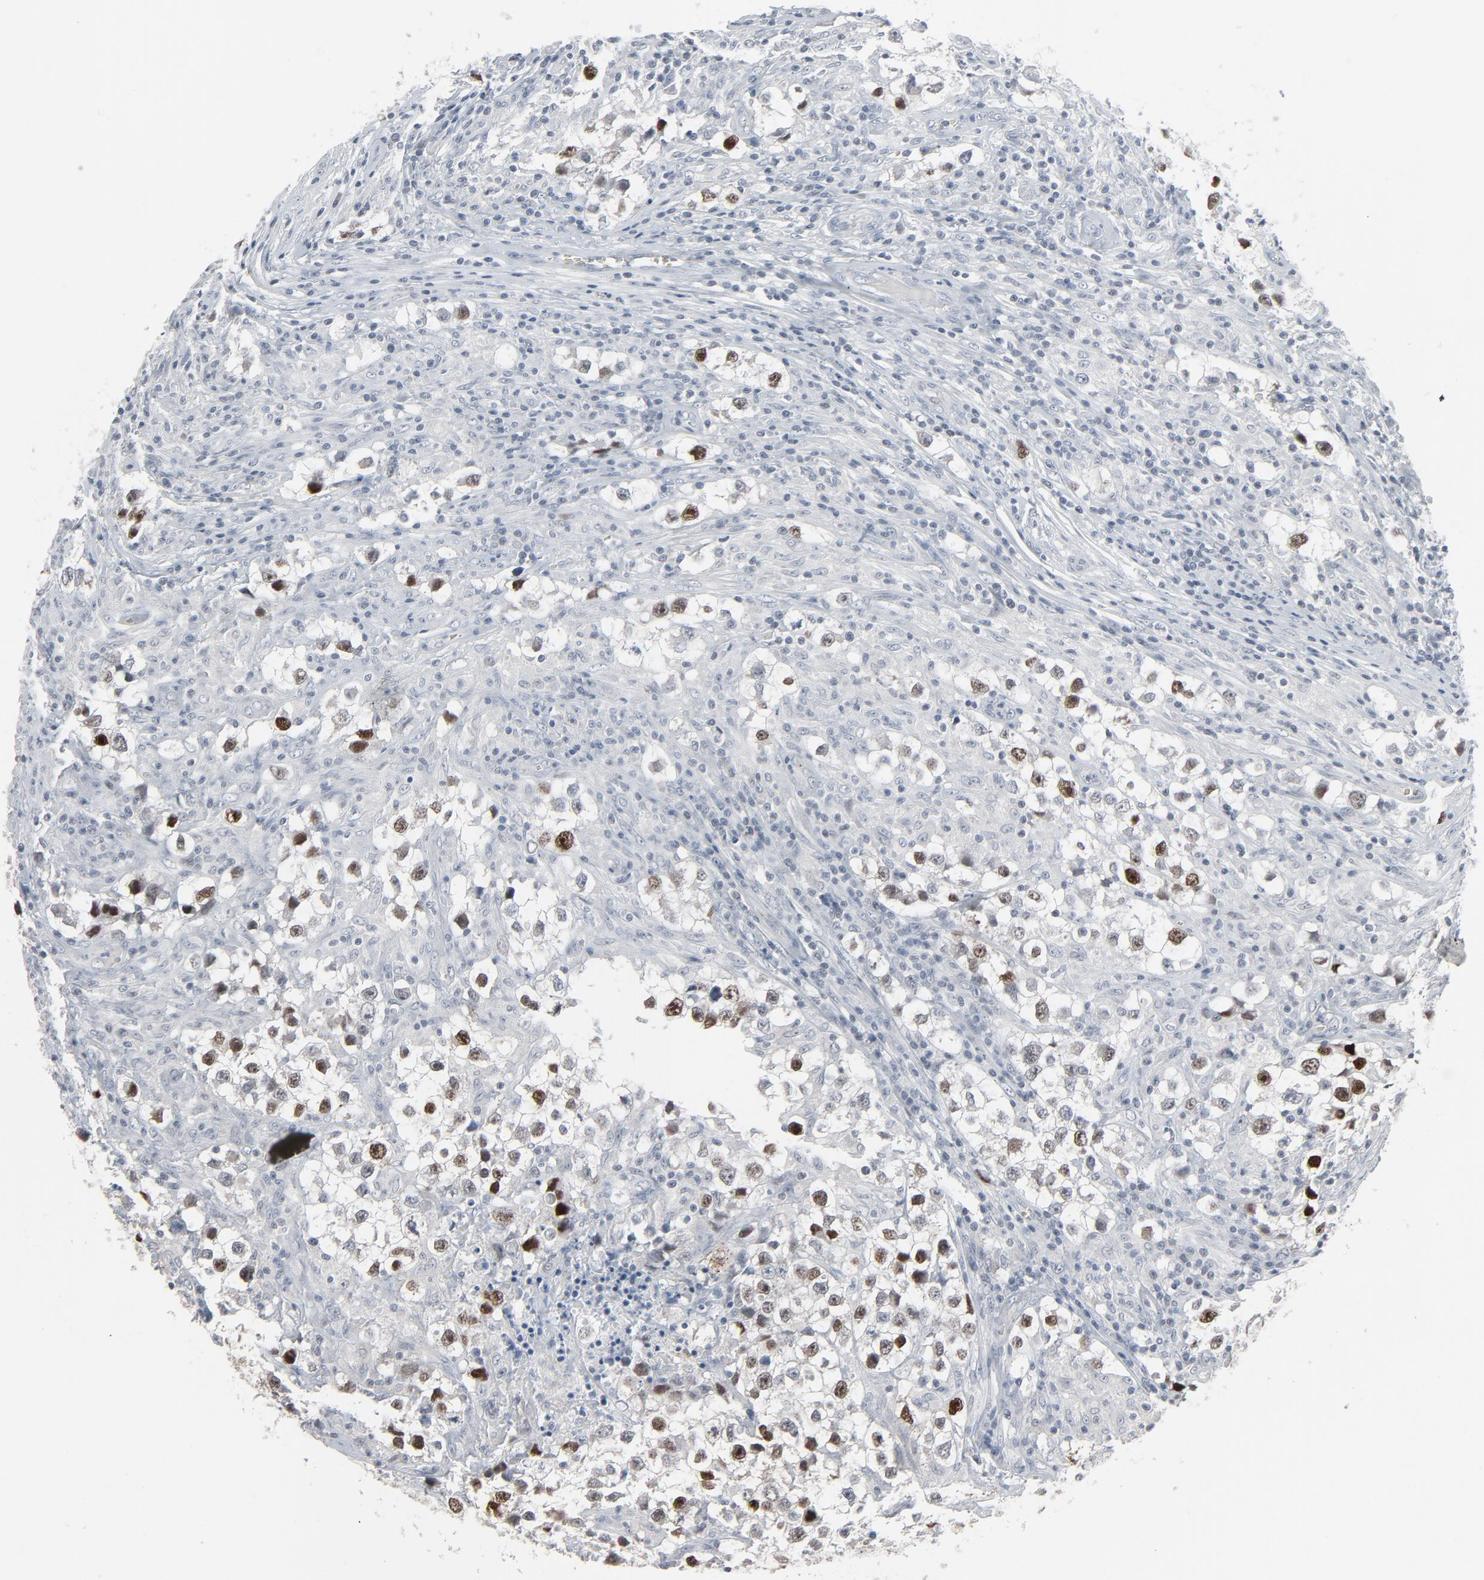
{"staining": {"intensity": "negative", "quantity": "none", "location": "none"}, "tissue": "testis cancer", "cell_type": "Tumor cells", "image_type": "cancer", "snomed": [{"axis": "morphology", "description": "Seminoma, NOS"}, {"axis": "topography", "description": "Testis"}], "caption": "IHC of seminoma (testis) displays no positivity in tumor cells.", "gene": "SAGE1", "patient": {"sex": "male", "age": 32}}